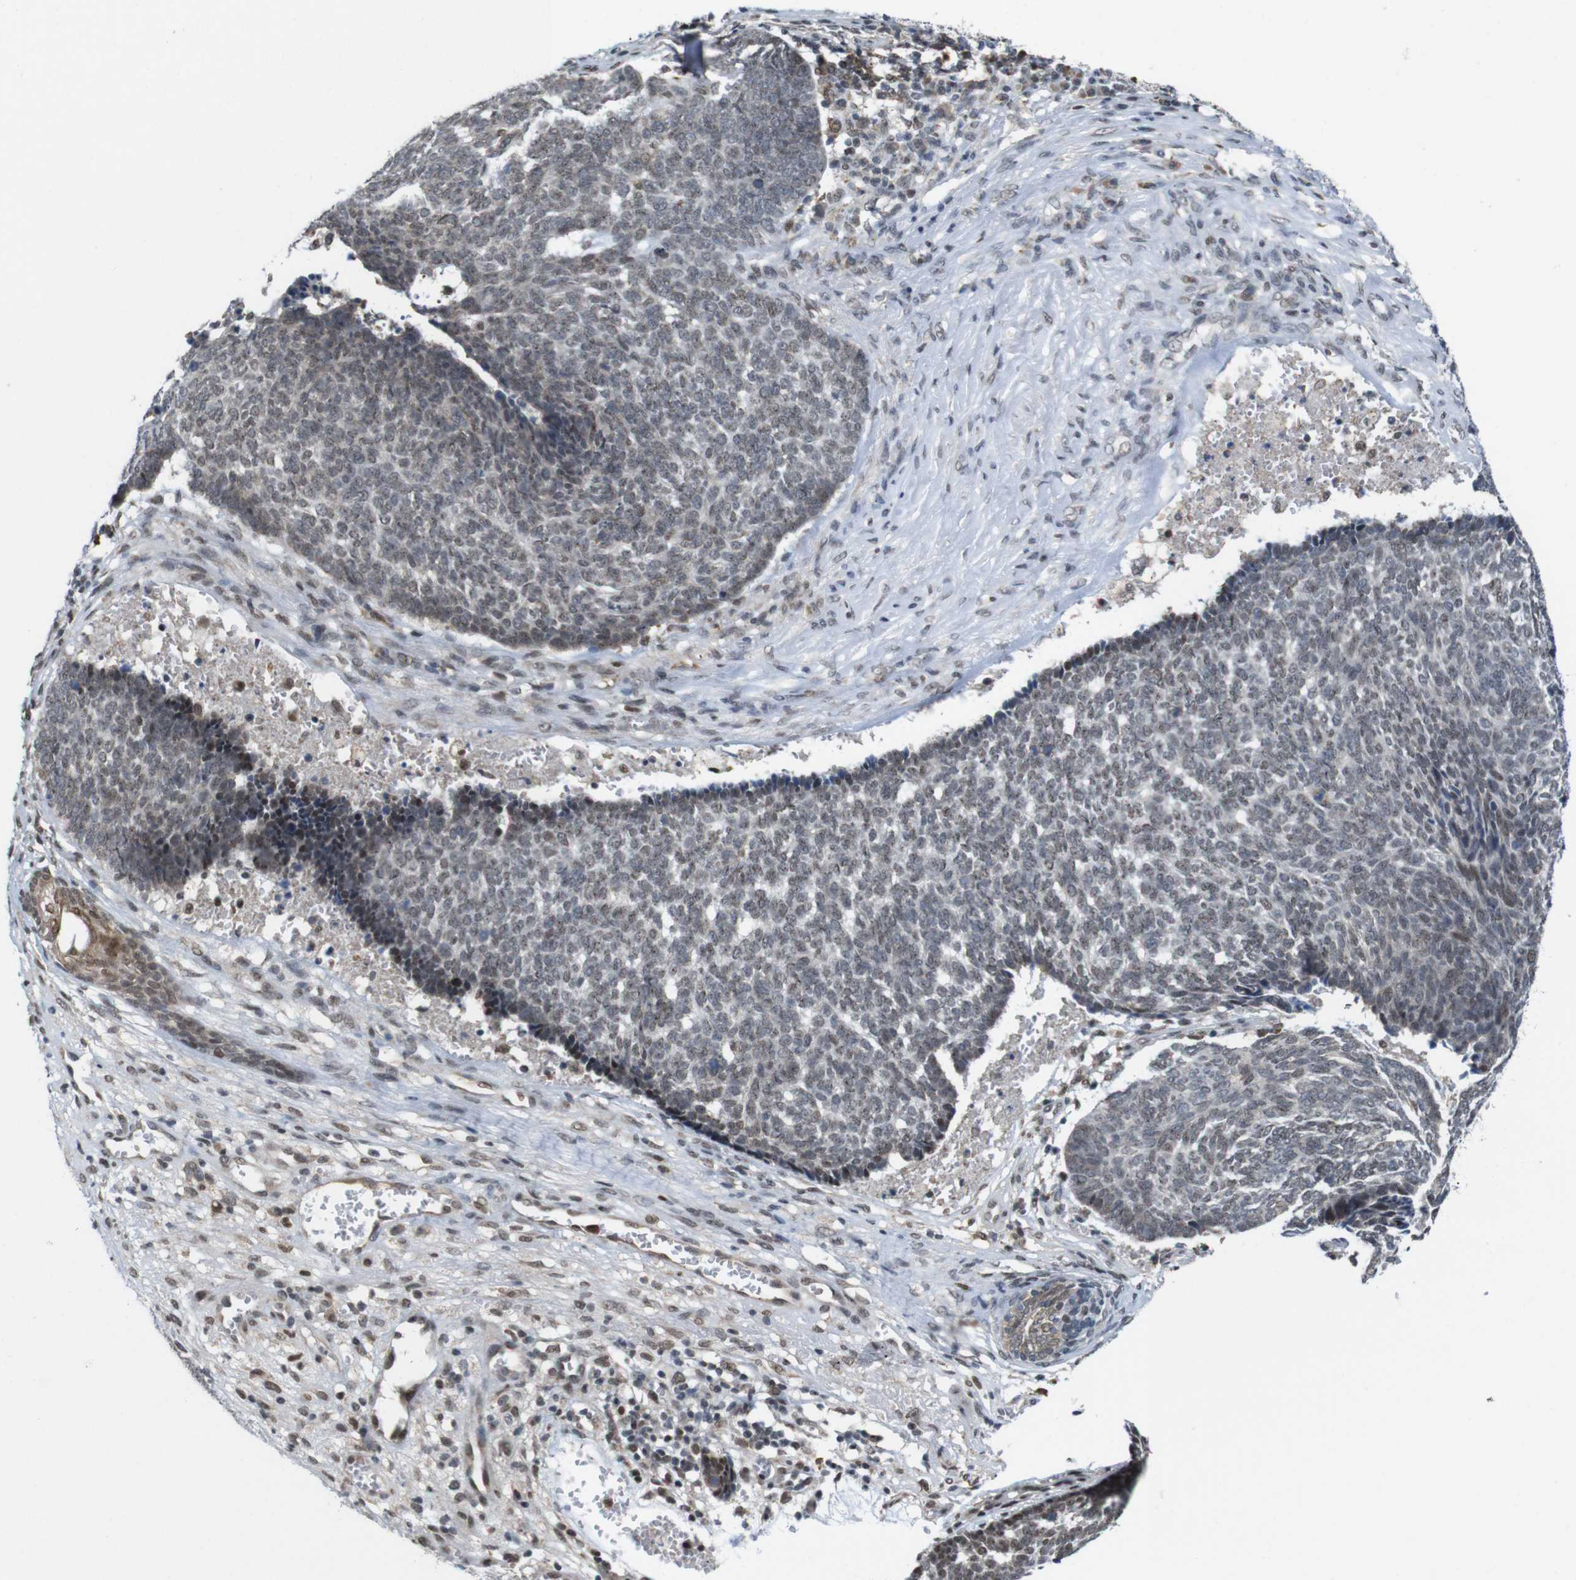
{"staining": {"intensity": "weak", "quantity": ">75%", "location": "nuclear"}, "tissue": "skin cancer", "cell_type": "Tumor cells", "image_type": "cancer", "snomed": [{"axis": "morphology", "description": "Basal cell carcinoma"}, {"axis": "topography", "description": "Skin"}], "caption": "The image shows immunohistochemical staining of skin basal cell carcinoma. There is weak nuclear staining is present in about >75% of tumor cells.", "gene": "PNMA8A", "patient": {"sex": "male", "age": 84}}